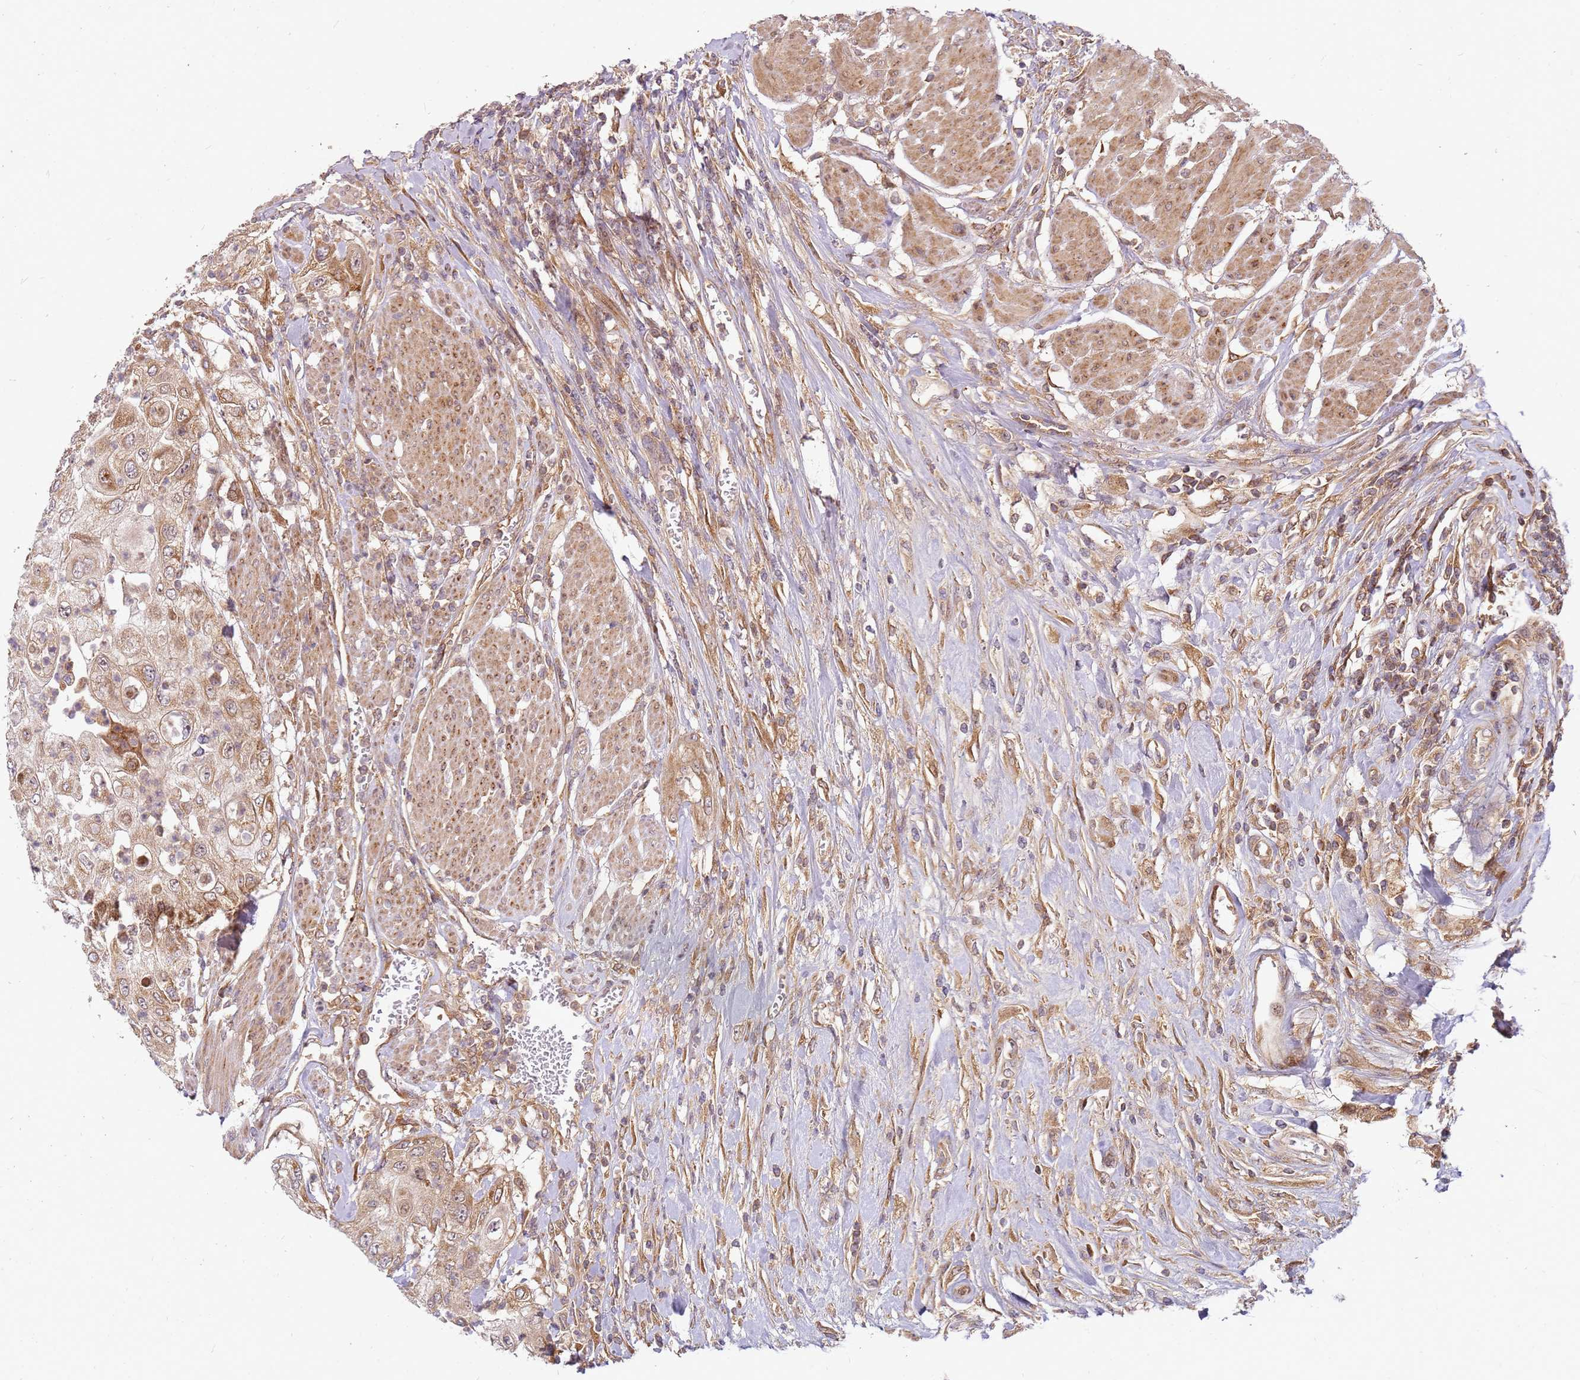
{"staining": {"intensity": "moderate", "quantity": ">75%", "location": "cytoplasmic/membranous"}, "tissue": "urothelial cancer", "cell_type": "Tumor cells", "image_type": "cancer", "snomed": [{"axis": "morphology", "description": "Urothelial carcinoma, High grade"}, {"axis": "topography", "description": "Urinary bladder"}], "caption": "High-power microscopy captured an immunohistochemistry (IHC) image of urothelial carcinoma (high-grade), revealing moderate cytoplasmic/membranous expression in approximately >75% of tumor cells.", "gene": "CCDC159", "patient": {"sex": "female", "age": 79}}